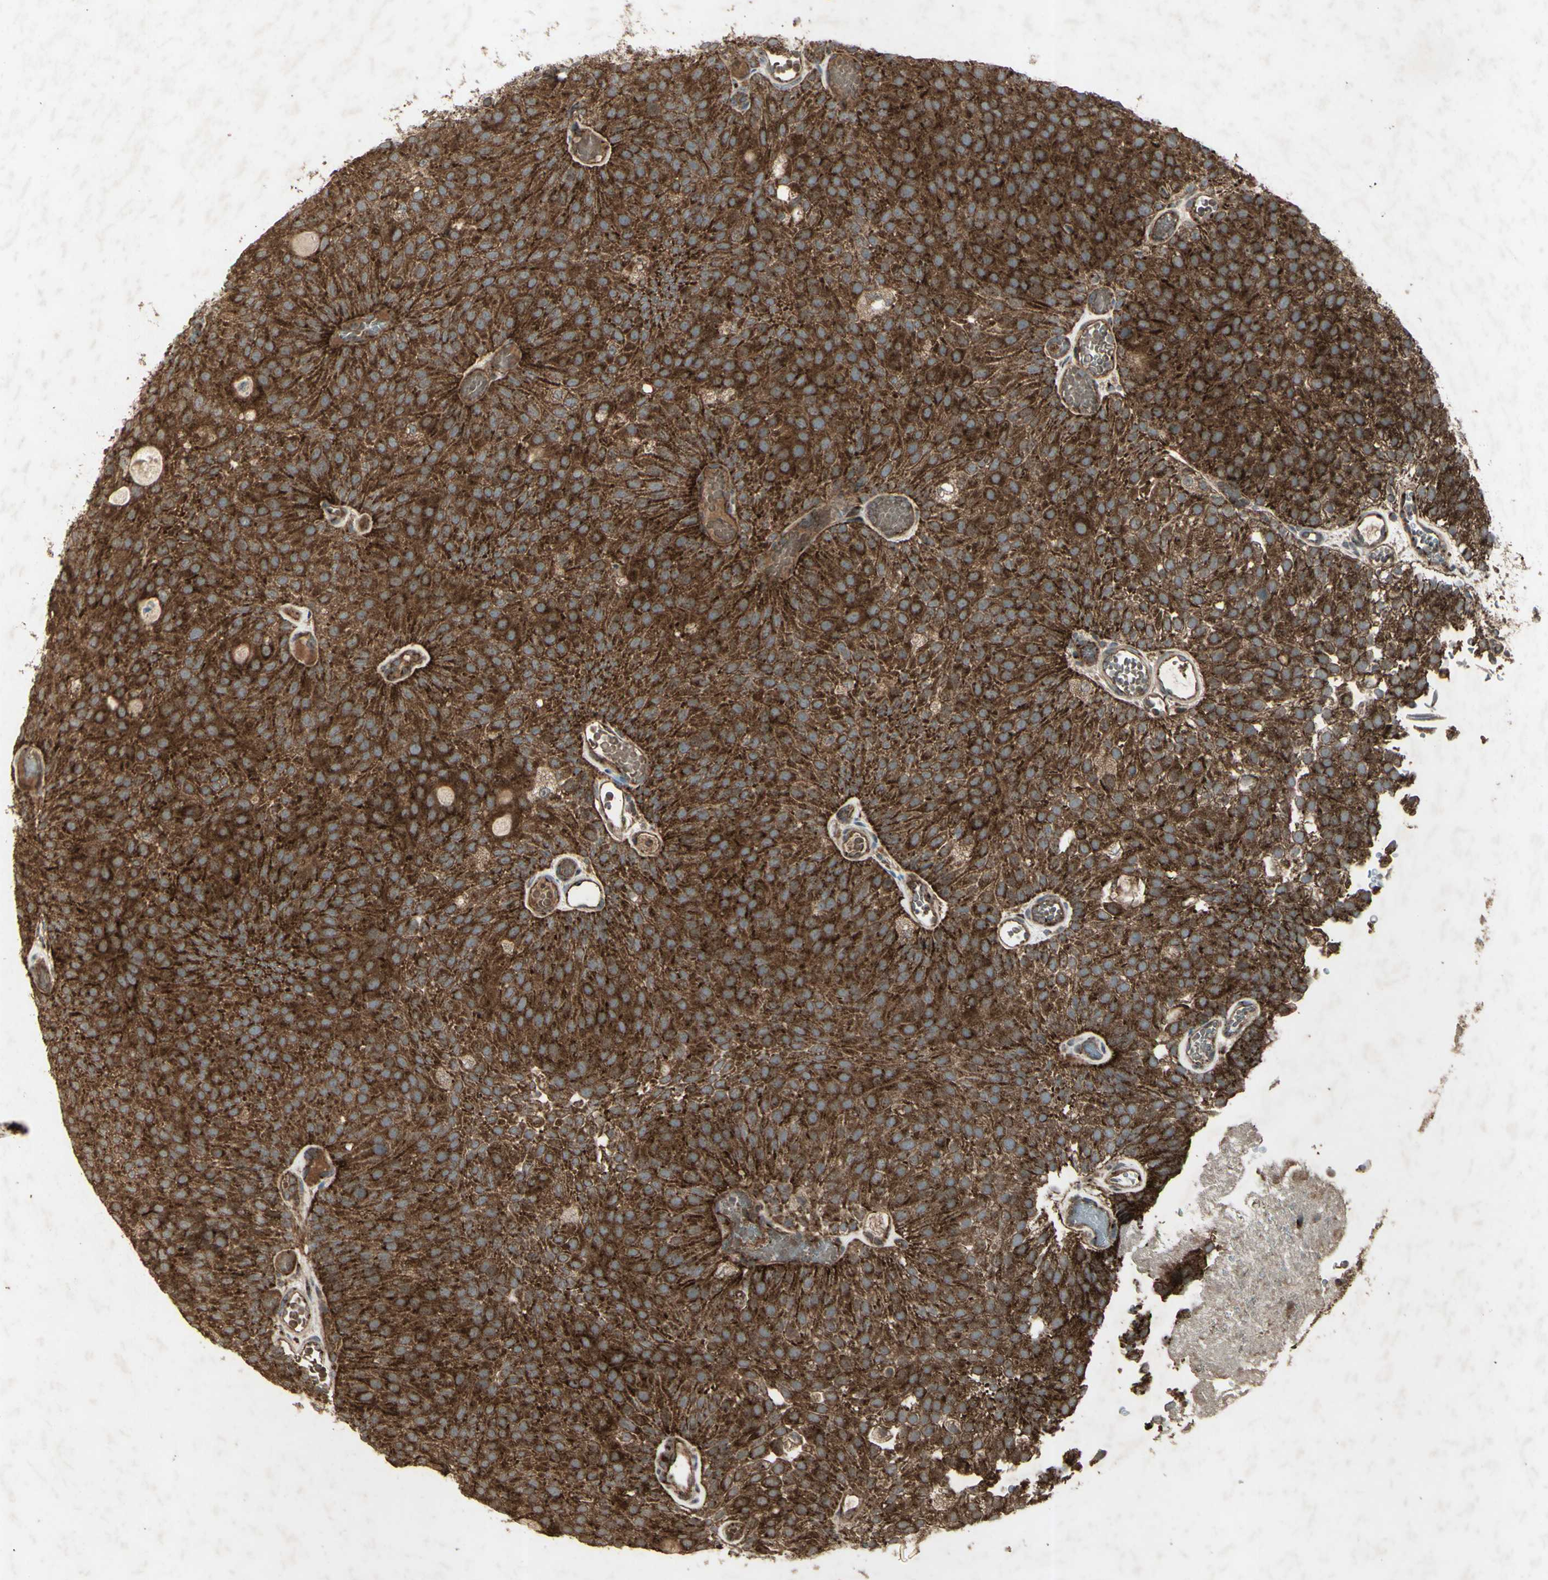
{"staining": {"intensity": "strong", "quantity": ">75%", "location": "cytoplasmic/membranous"}, "tissue": "urothelial cancer", "cell_type": "Tumor cells", "image_type": "cancer", "snomed": [{"axis": "morphology", "description": "Urothelial carcinoma, Low grade"}, {"axis": "topography", "description": "Urinary bladder"}], "caption": "A histopathology image of human urothelial cancer stained for a protein demonstrates strong cytoplasmic/membranous brown staining in tumor cells.", "gene": "AP1G1", "patient": {"sex": "male", "age": 78}}